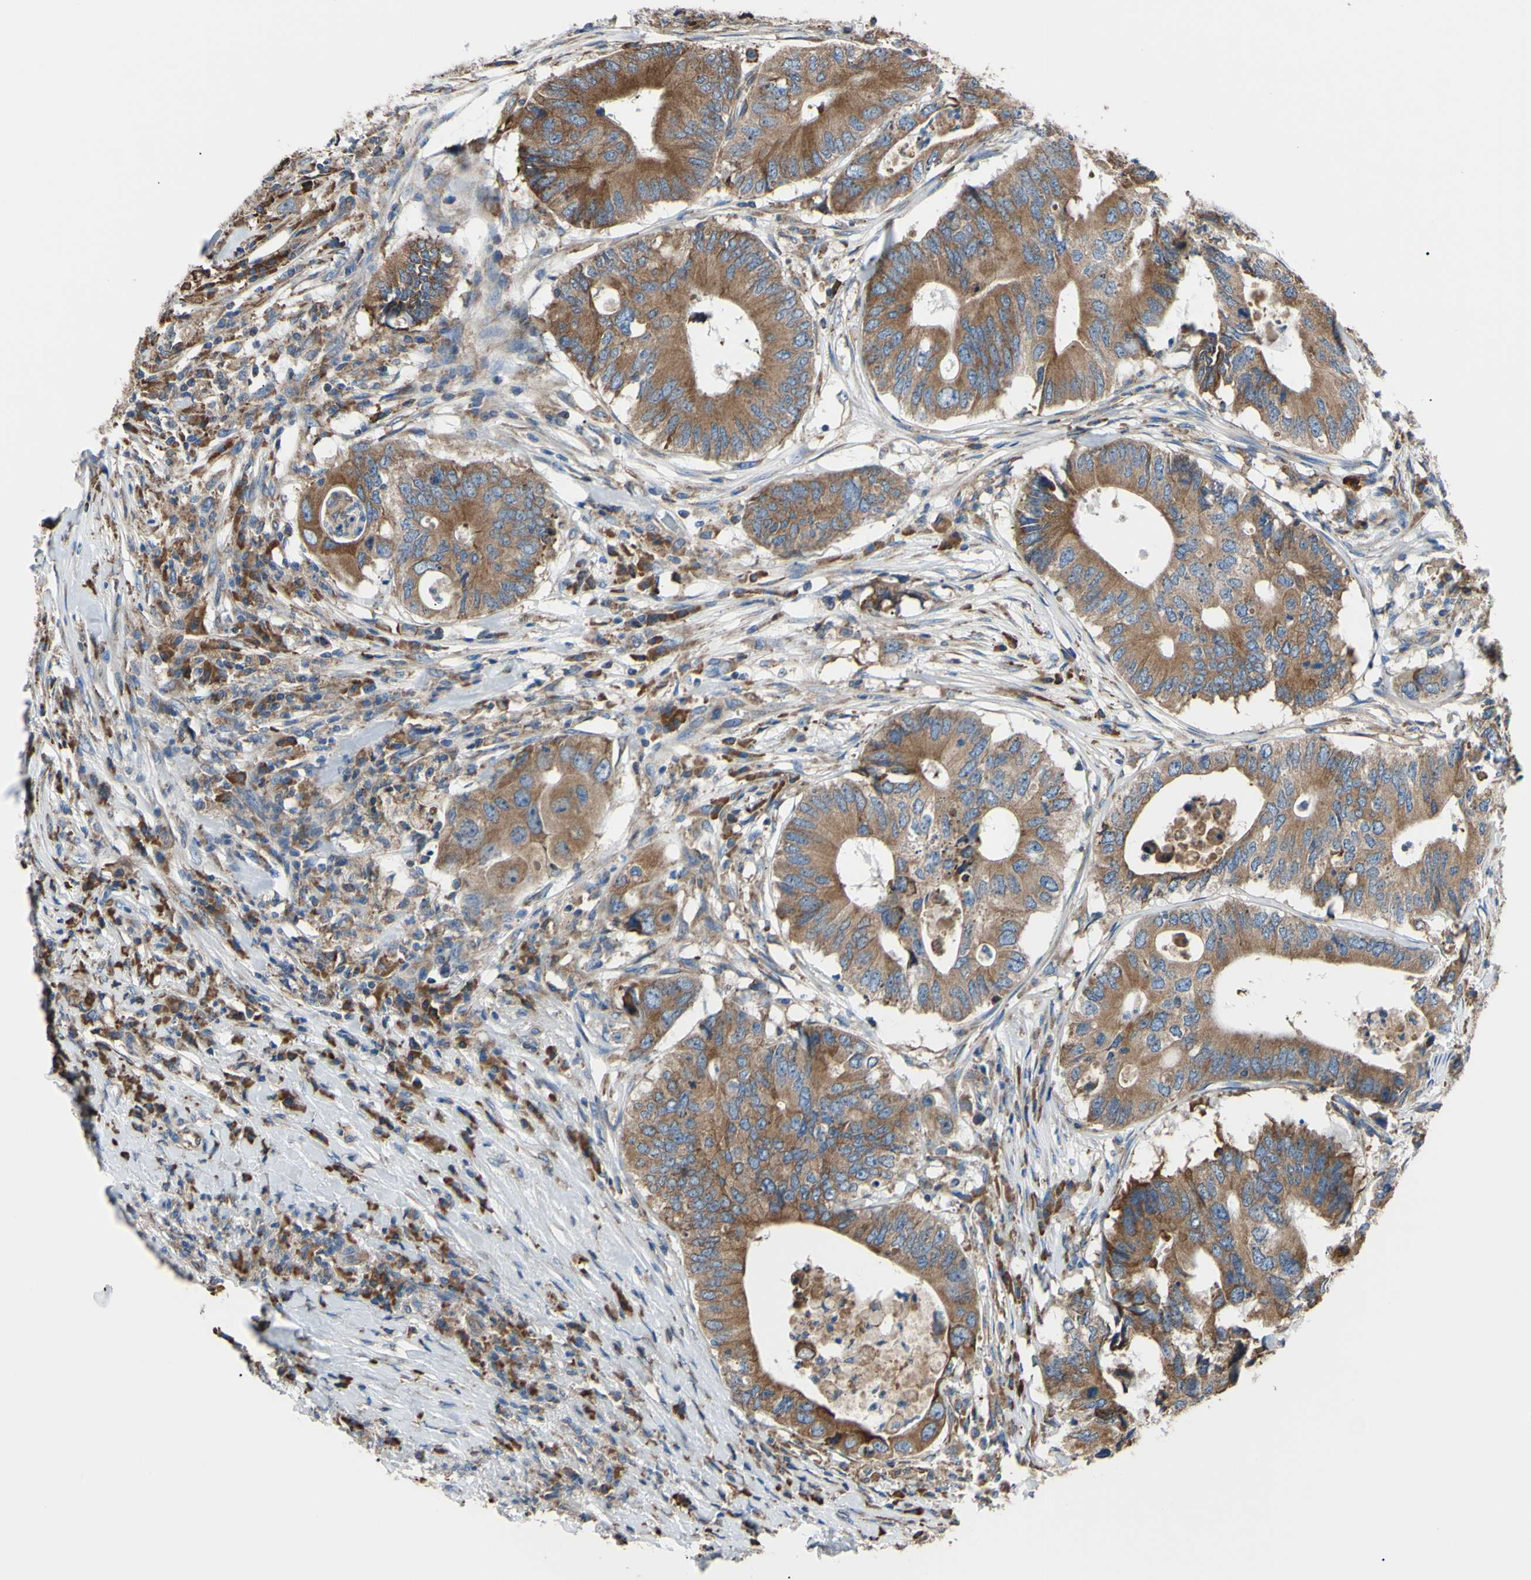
{"staining": {"intensity": "moderate", "quantity": ">75%", "location": "cytoplasmic/membranous"}, "tissue": "colorectal cancer", "cell_type": "Tumor cells", "image_type": "cancer", "snomed": [{"axis": "morphology", "description": "Adenocarcinoma, NOS"}, {"axis": "topography", "description": "Colon"}], "caption": "Protein positivity by immunohistochemistry shows moderate cytoplasmic/membranous expression in approximately >75% of tumor cells in adenocarcinoma (colorectal).", "gene": "BMF", "patient": {"sex": "male", "age": 71}}